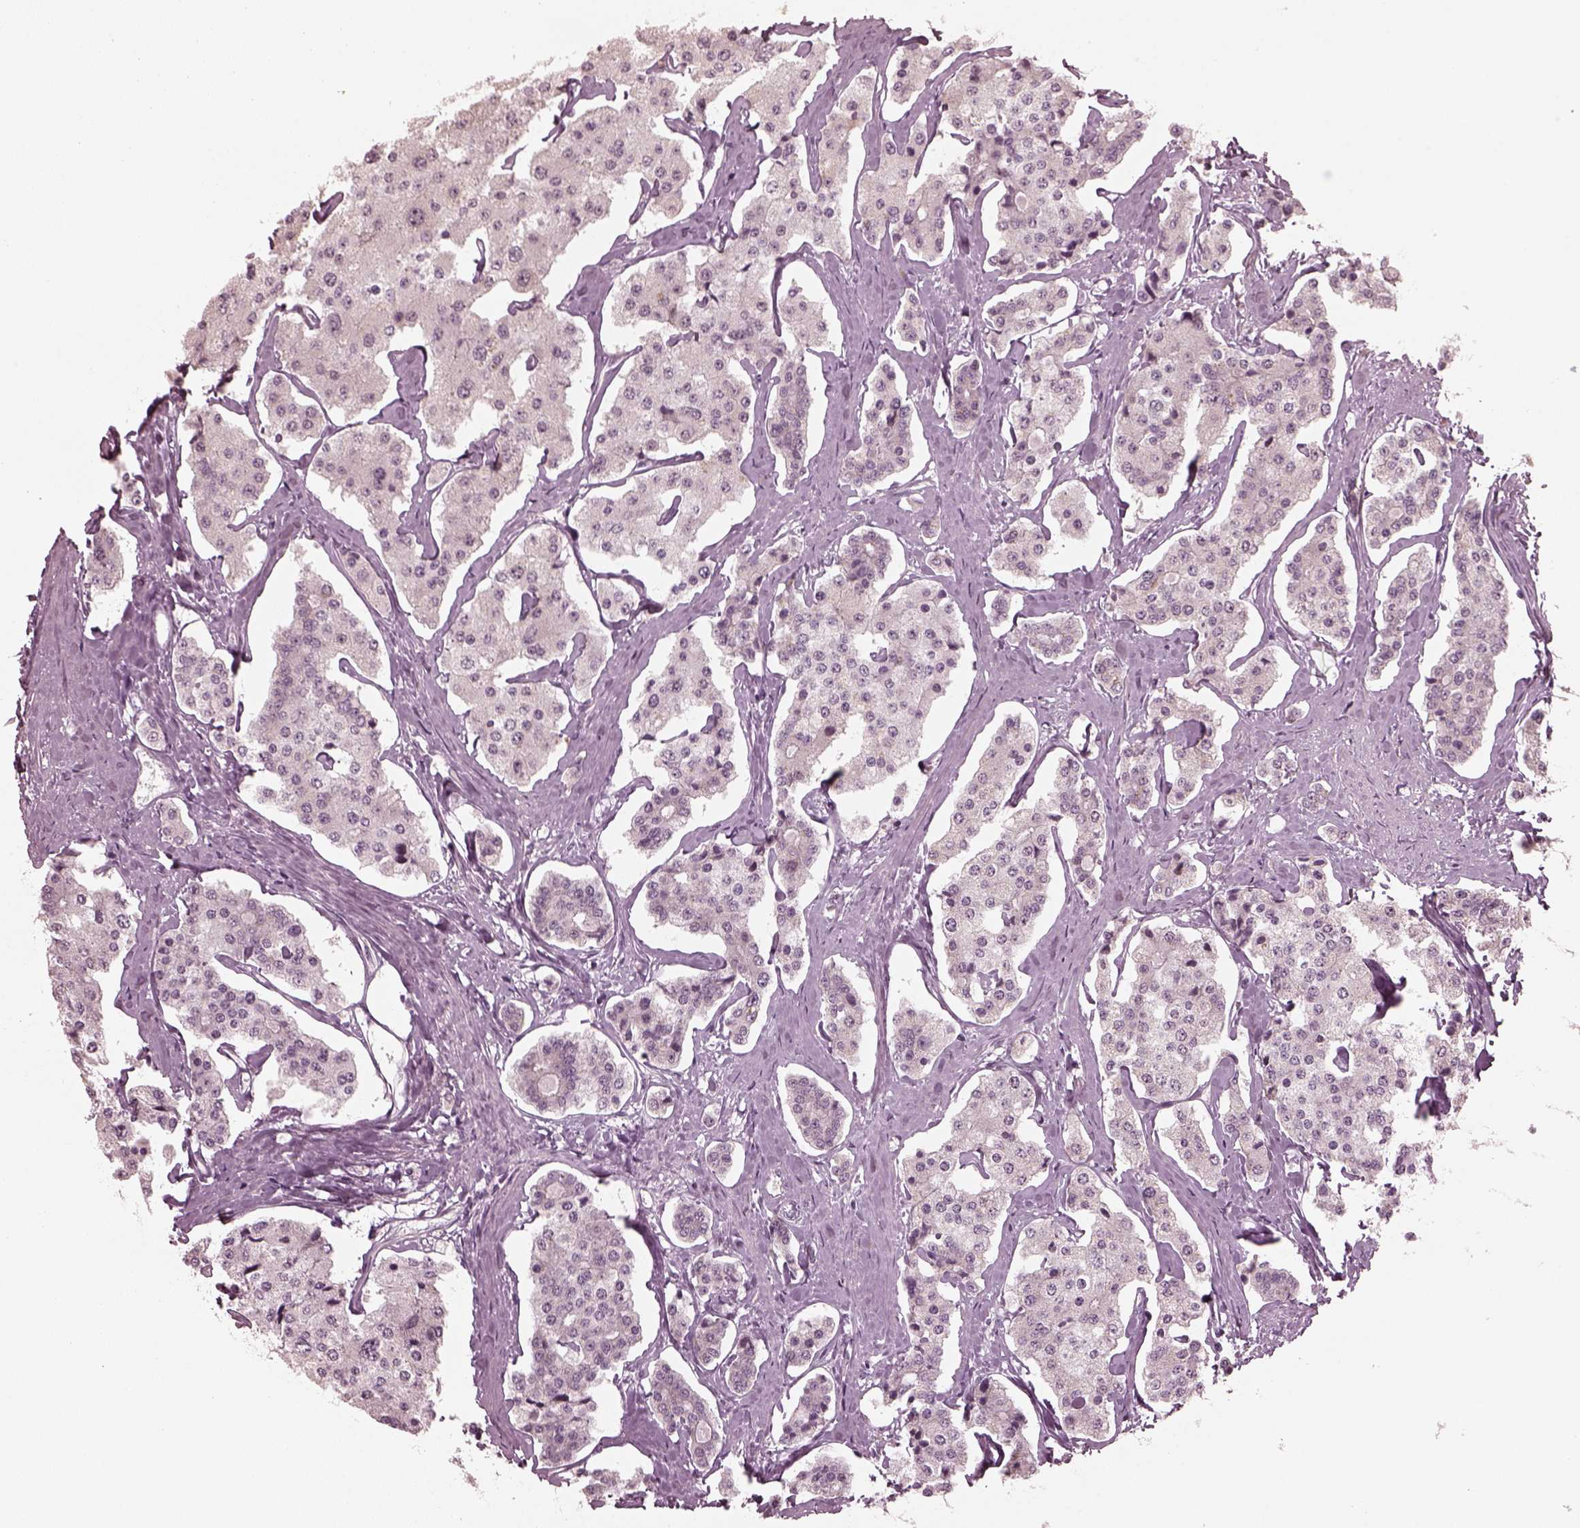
{"staining": {"intensity": "negative", "quantity": "none", "location": "none"}, "tissue": "carcinoid", "cell_type": "Tumor cells", "image_type": "cancer", "snomed": [{"axis": "morphology", "description": "Carcinoid, malignant, NOS"}, {"axis": "topography", "description": "Small intestine"}], "caption": "Immunohistochemistry (IHC) of human carcinoid demonstrates no positivity in tumor cells. (DAB (3,3'-diaminobenzidine) IHC visualized using brightfield microscopy, high magnification).", "gene": "CCDC170", "patient": {"sex": "female", "age": 65}}